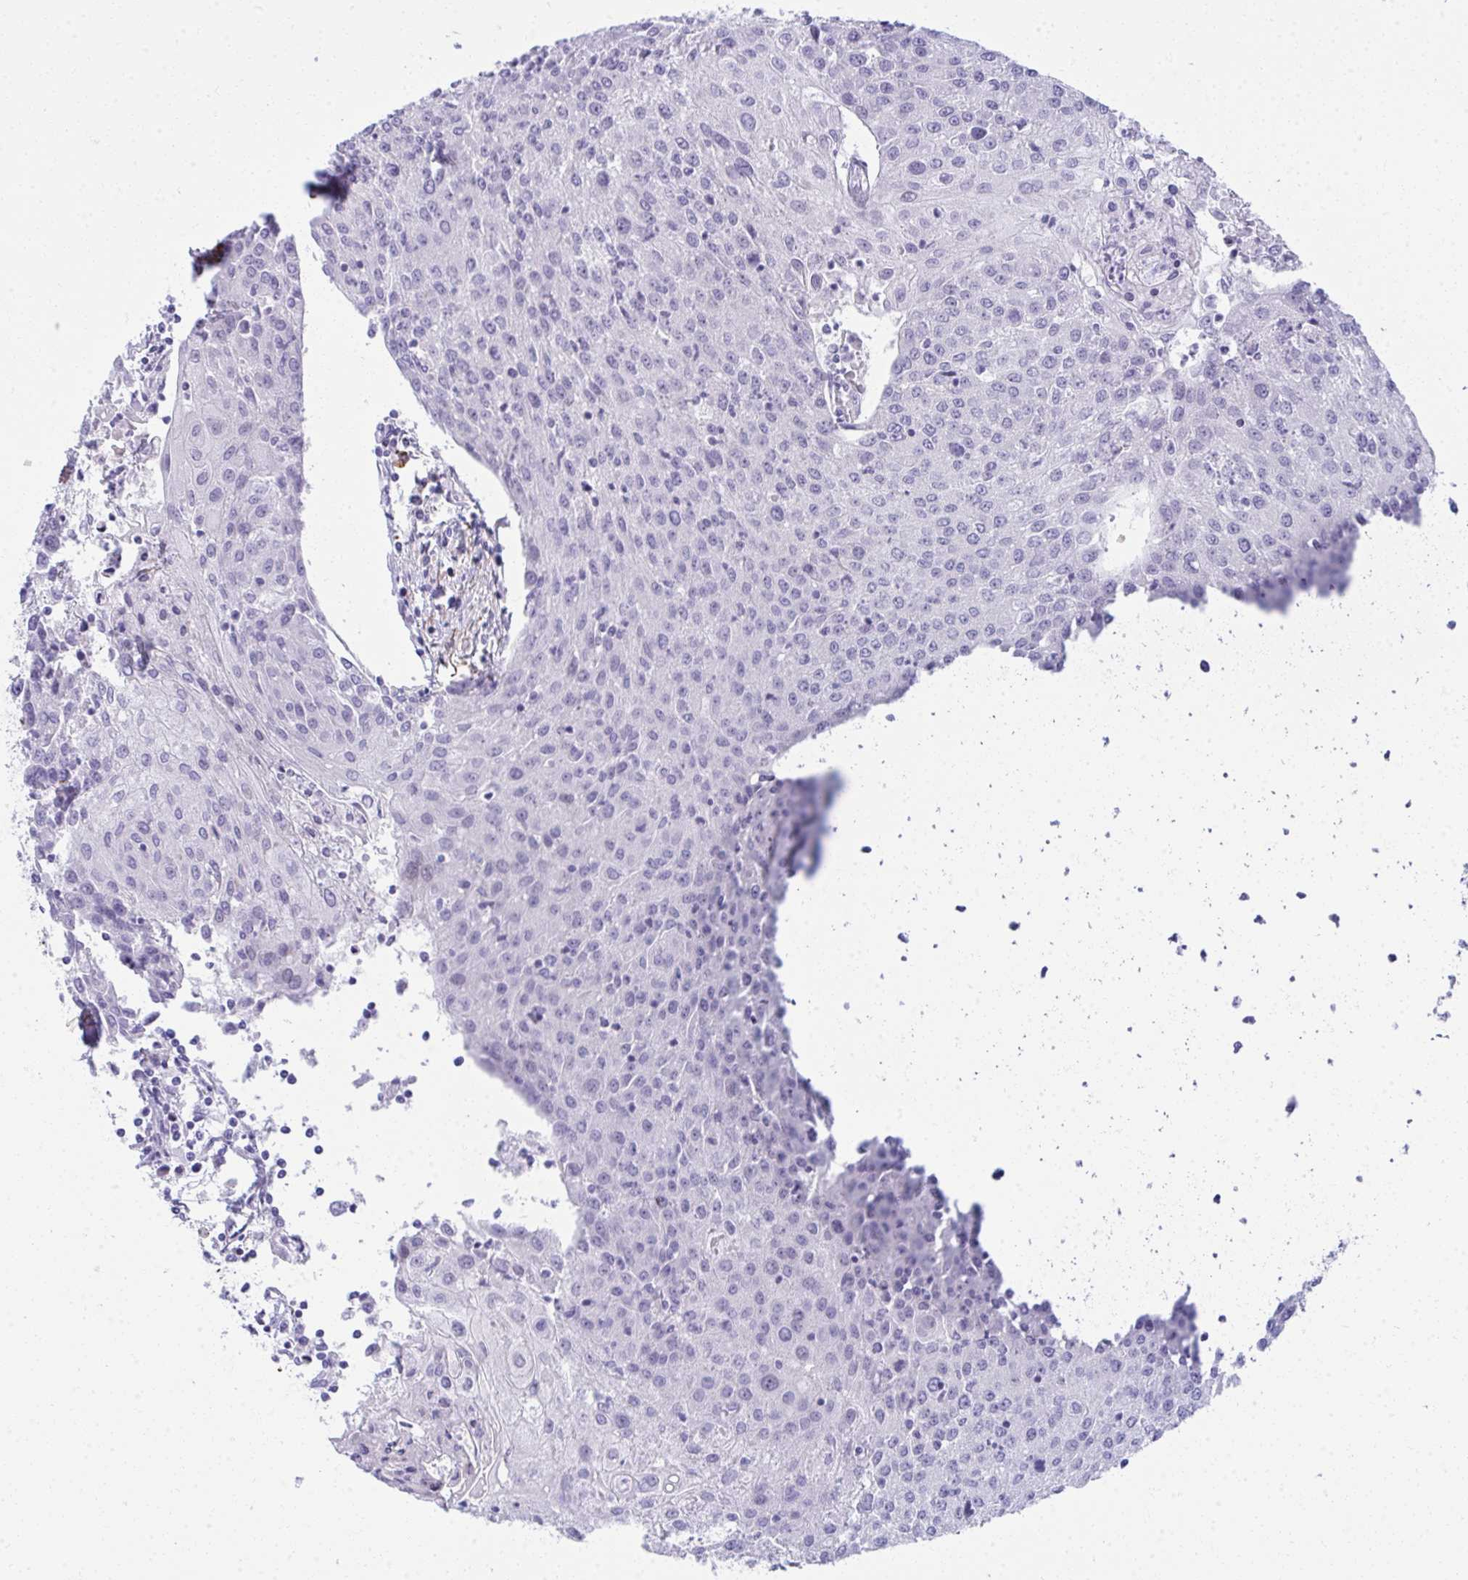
{"staining": {"intensity": "negative", "quantity": "none", "location": "none"}, "tissue": "urothelial cancer", "cell_type": "Tumor cells", "image_type": "cancer", "snomed": [{"axis": "morphology", "description": "Urothelial carcinoma, High grade"}, {"axis": "topography", "description": "Urinary bladder"}], "caption": "This is an IHC micrograph of urothelial carcinoma (high-grade). There is no positivity in tumor cells.", "gene": "PUS7L", "patient": {"sex": "female", "age": 85}}